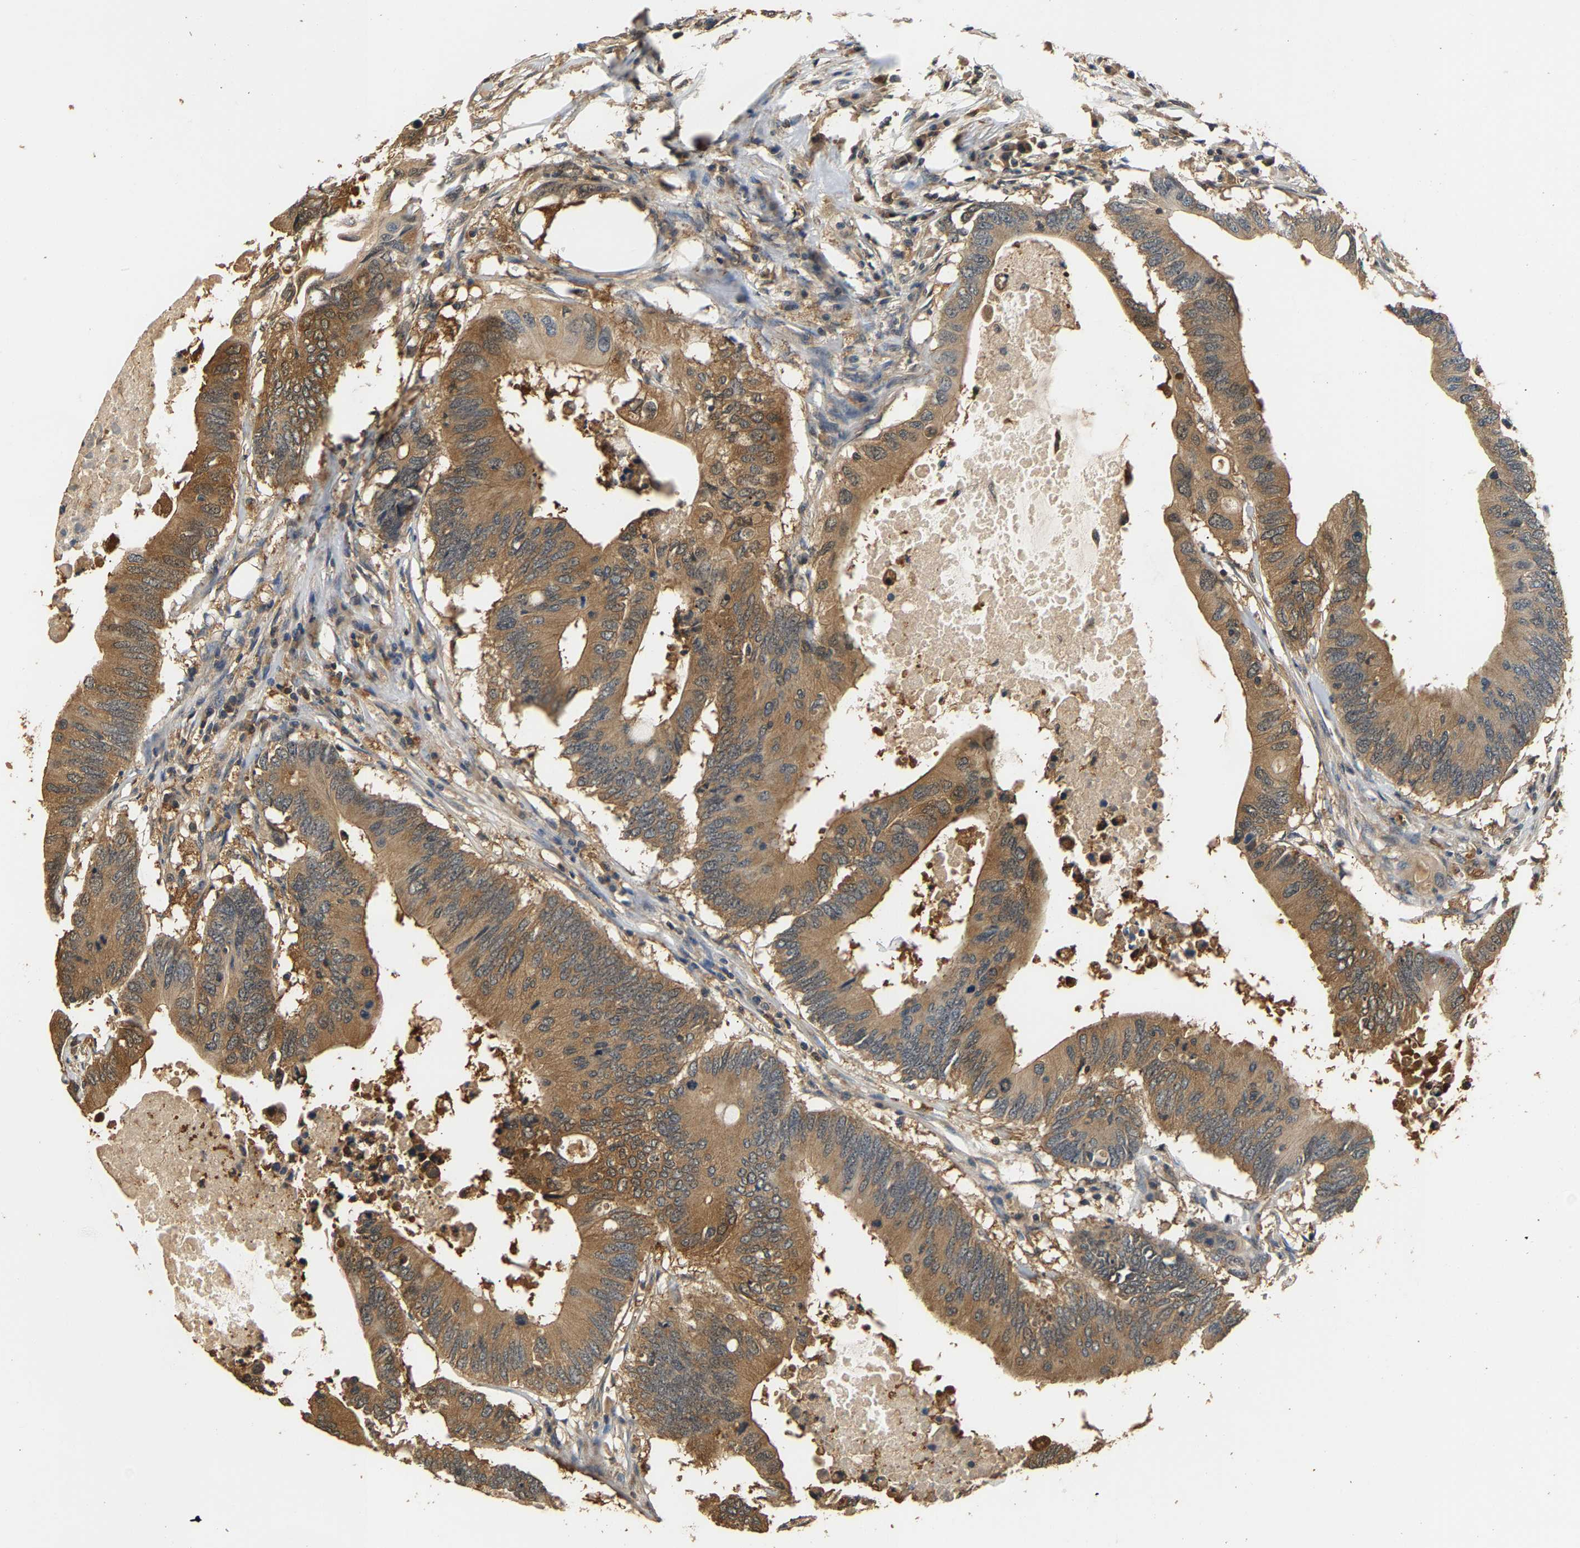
{"staining": {"intensity": "moderate", "quantity": ">75%", "location": "cytoplasmic/membranous"}, "tissue": "colorectal cancer", "cell_type": "Tumor cells", "image_type": "cancer", "snomed": [{"axis": "morphology", "description": "Adenocarcinoma, NOS"}, {"axis": "topography", "description": "Colon"}], "caption": "Tumor cells exhibit medium levels of moderate cytoplasmic/membranous expression in approximately >75% of cells in human colorectal cancer.", "gene": "GPI", "patient": {"sex": "male", "age": 71}}